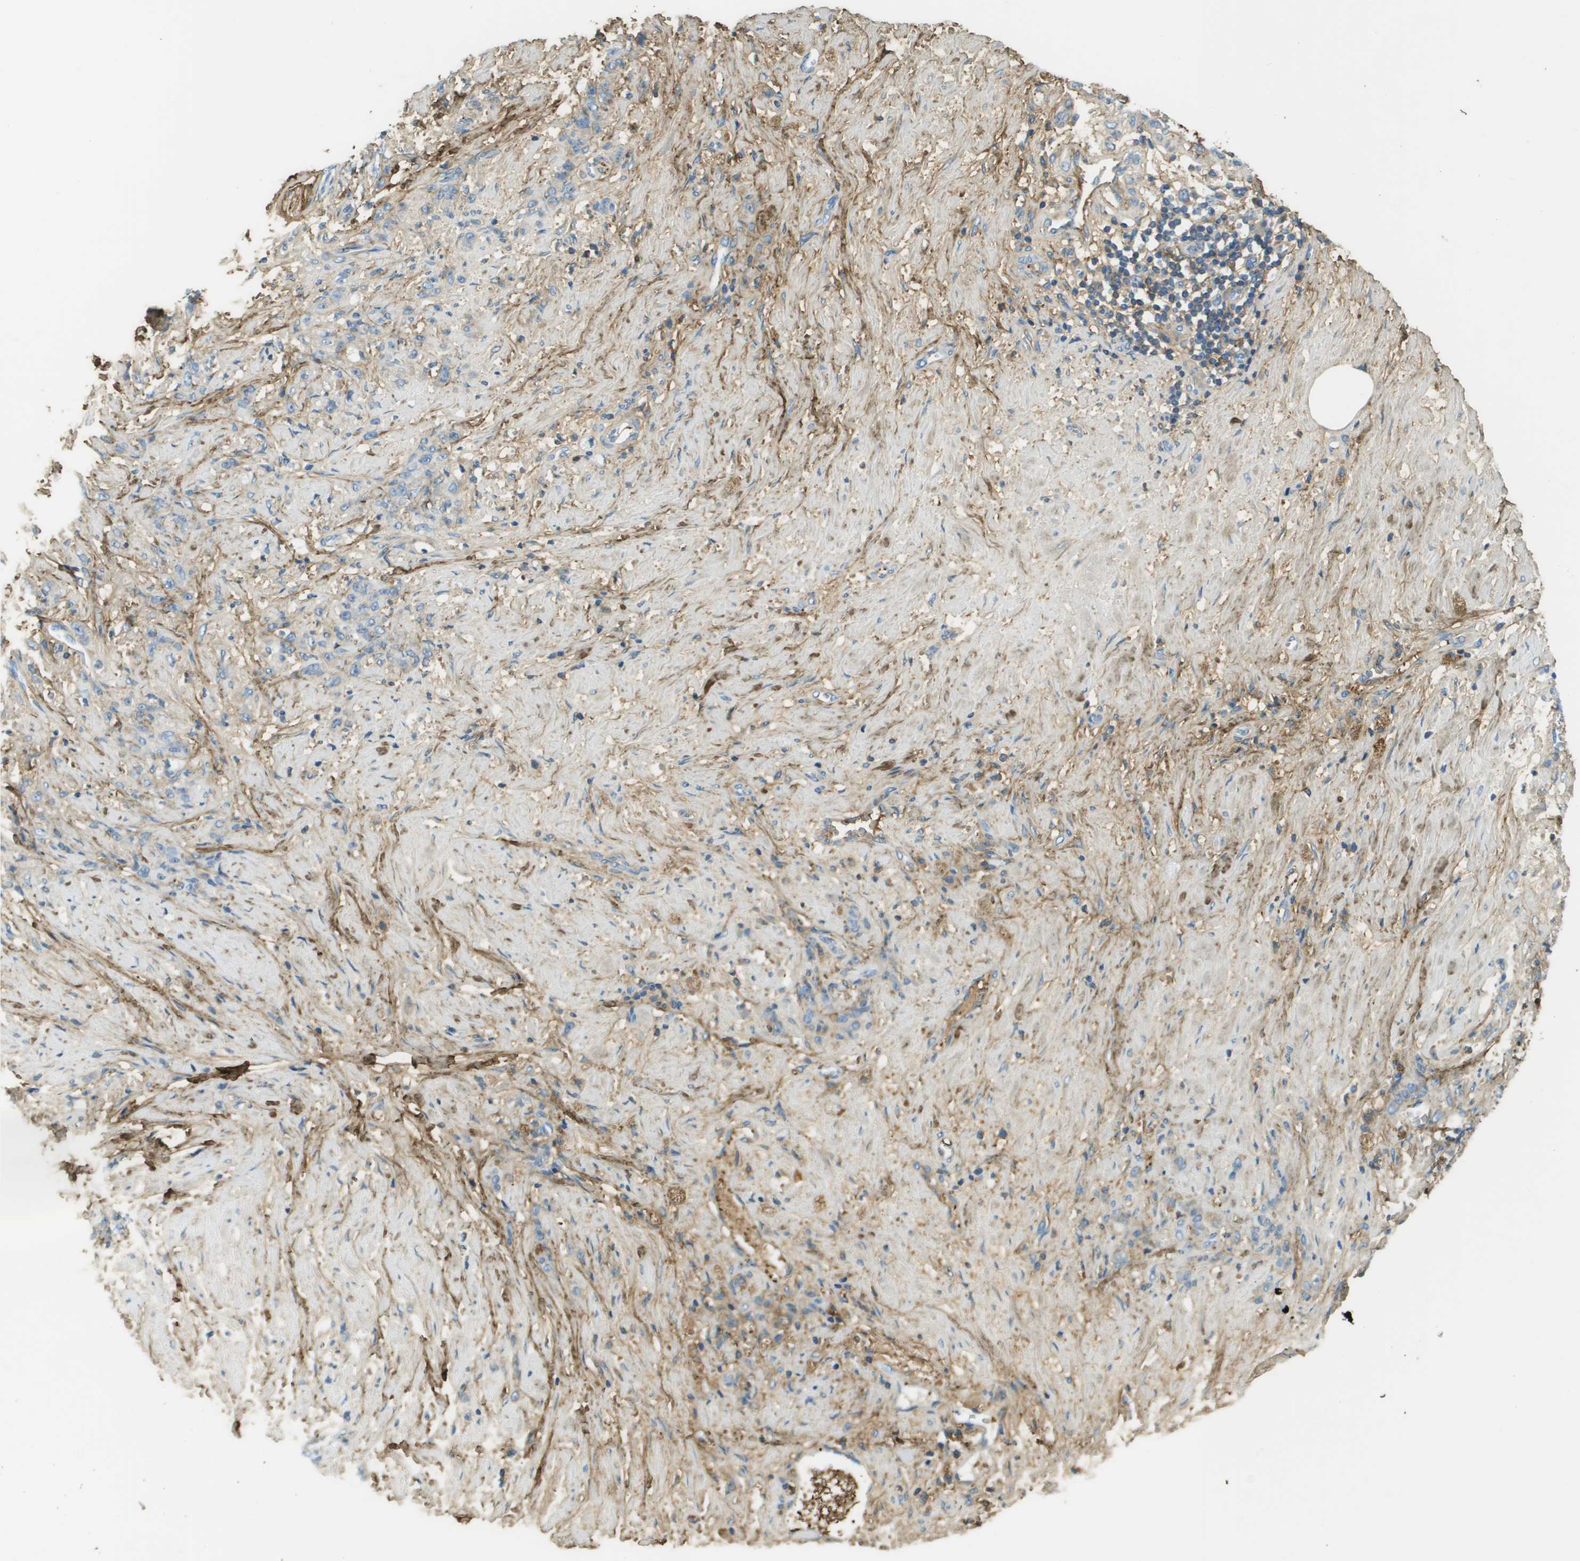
{"staining": {"intensity": "negative", "quantity": "none", "location": "none"}, "tissue": "stomach cancer", "cell_type": "Tumor cells", "image_type": "cancer", "snomed": [{"axis": "morphology", "description": "Adenocarcinoma, NOS"}, {"axis": "topography", "description": "Stomach"}], "caption": "Tumor cells show no significant staining in stomach cancer (adenocarcinoma). Nuclei are stained in blue.", "gene": "DCN", "patient": {"sex": "male", "age": 82}}